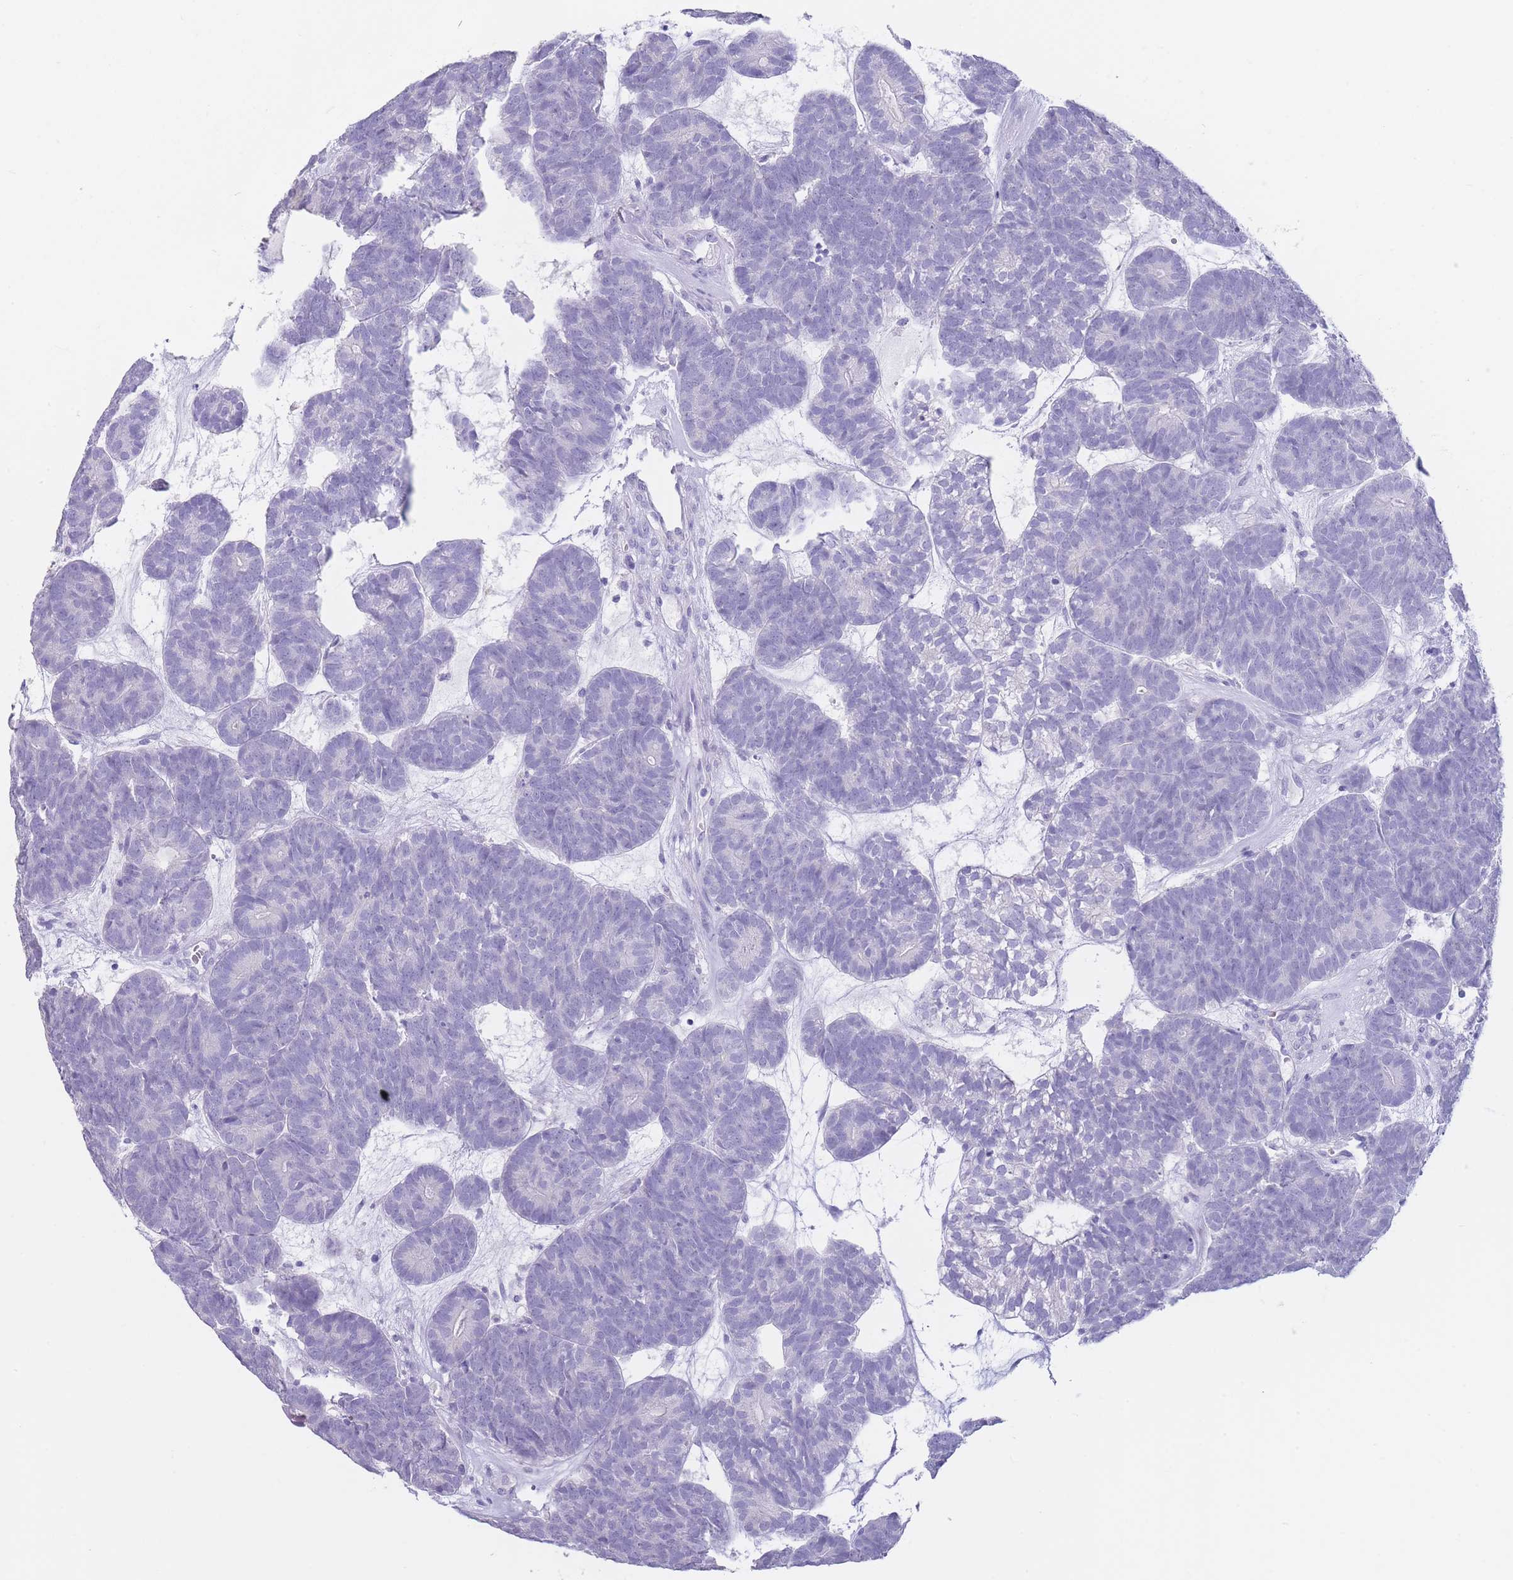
{"staining": {"intensity": "negative", "quantity": "none", "location": "none"}, "tissue": "head and neck cancer", "cell_type": "Tumor cells", "image_type": "cancer", "snomed": [{"axis": "morphology", "description": "Adenocarcinoma, NOS"}, {"axis": "topography", "description": "Head-Neck"}], "caption": "This is an immunohistochemistry (IHC) micrograph of head and neck cancer. There is no expression in tumor cells.", "gene": "CD37", "patient": {"sex": "female", "age": 81}}